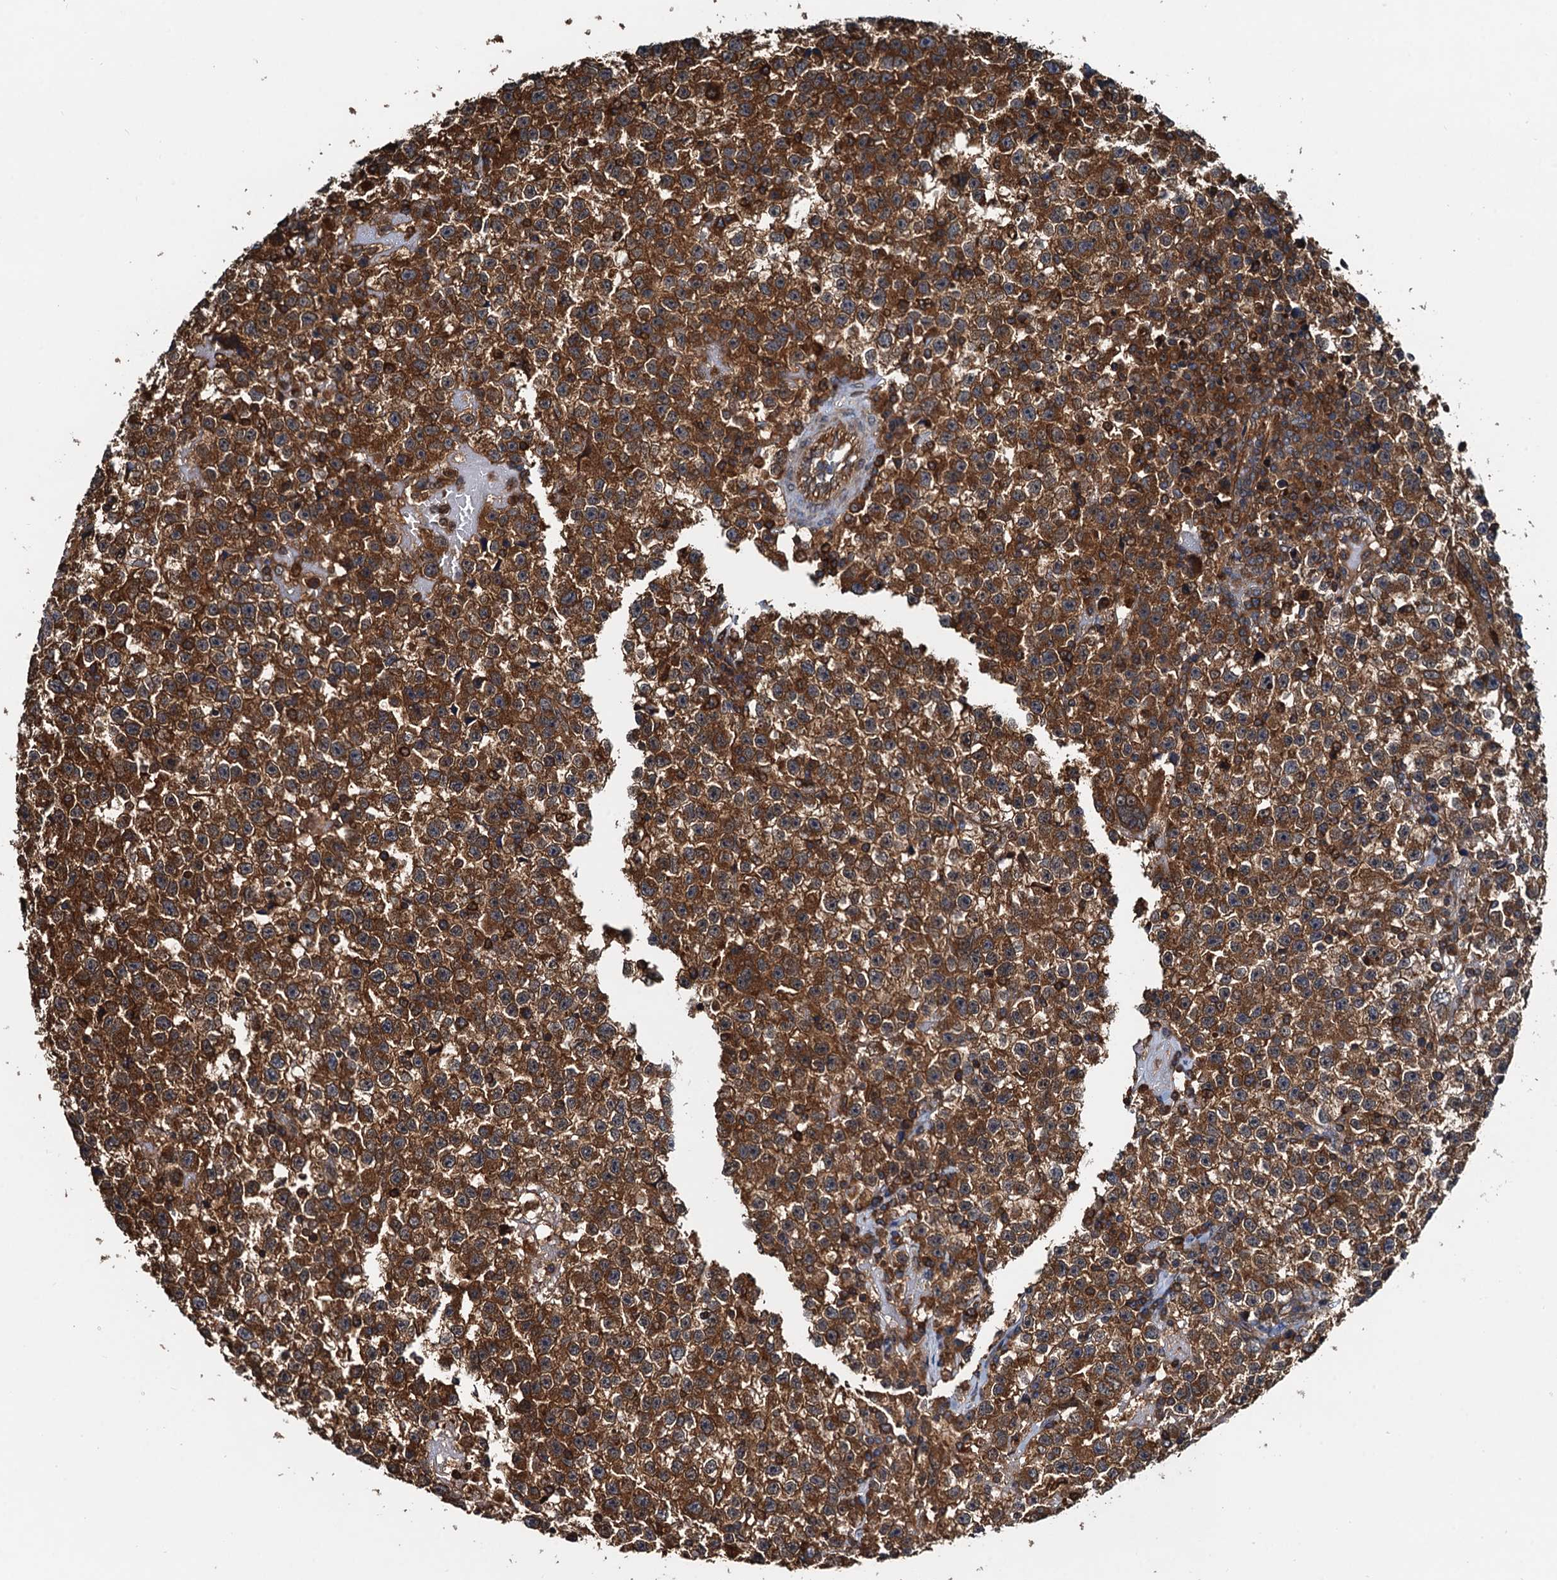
{"staining": {"intensity": "strong", "quantity": ">75%", "location": "cytoplasmic/membranous"}, "tissue": "testis cancer", "cell_type": "Tumor cells", "image_type": "cancer", "snomed": [{"axis": "morphology", "description": "Seminoma, NOS"}, {"axis": "topography", "description": "Testis"}], "caption": "Testis cancer stained with a brown dye exhibits strong cytoplasmic/membranous positive staining in about >75% of tumor cells.", "gene": "USP6NL", "patient": {"sex": "male", "age": 22}}